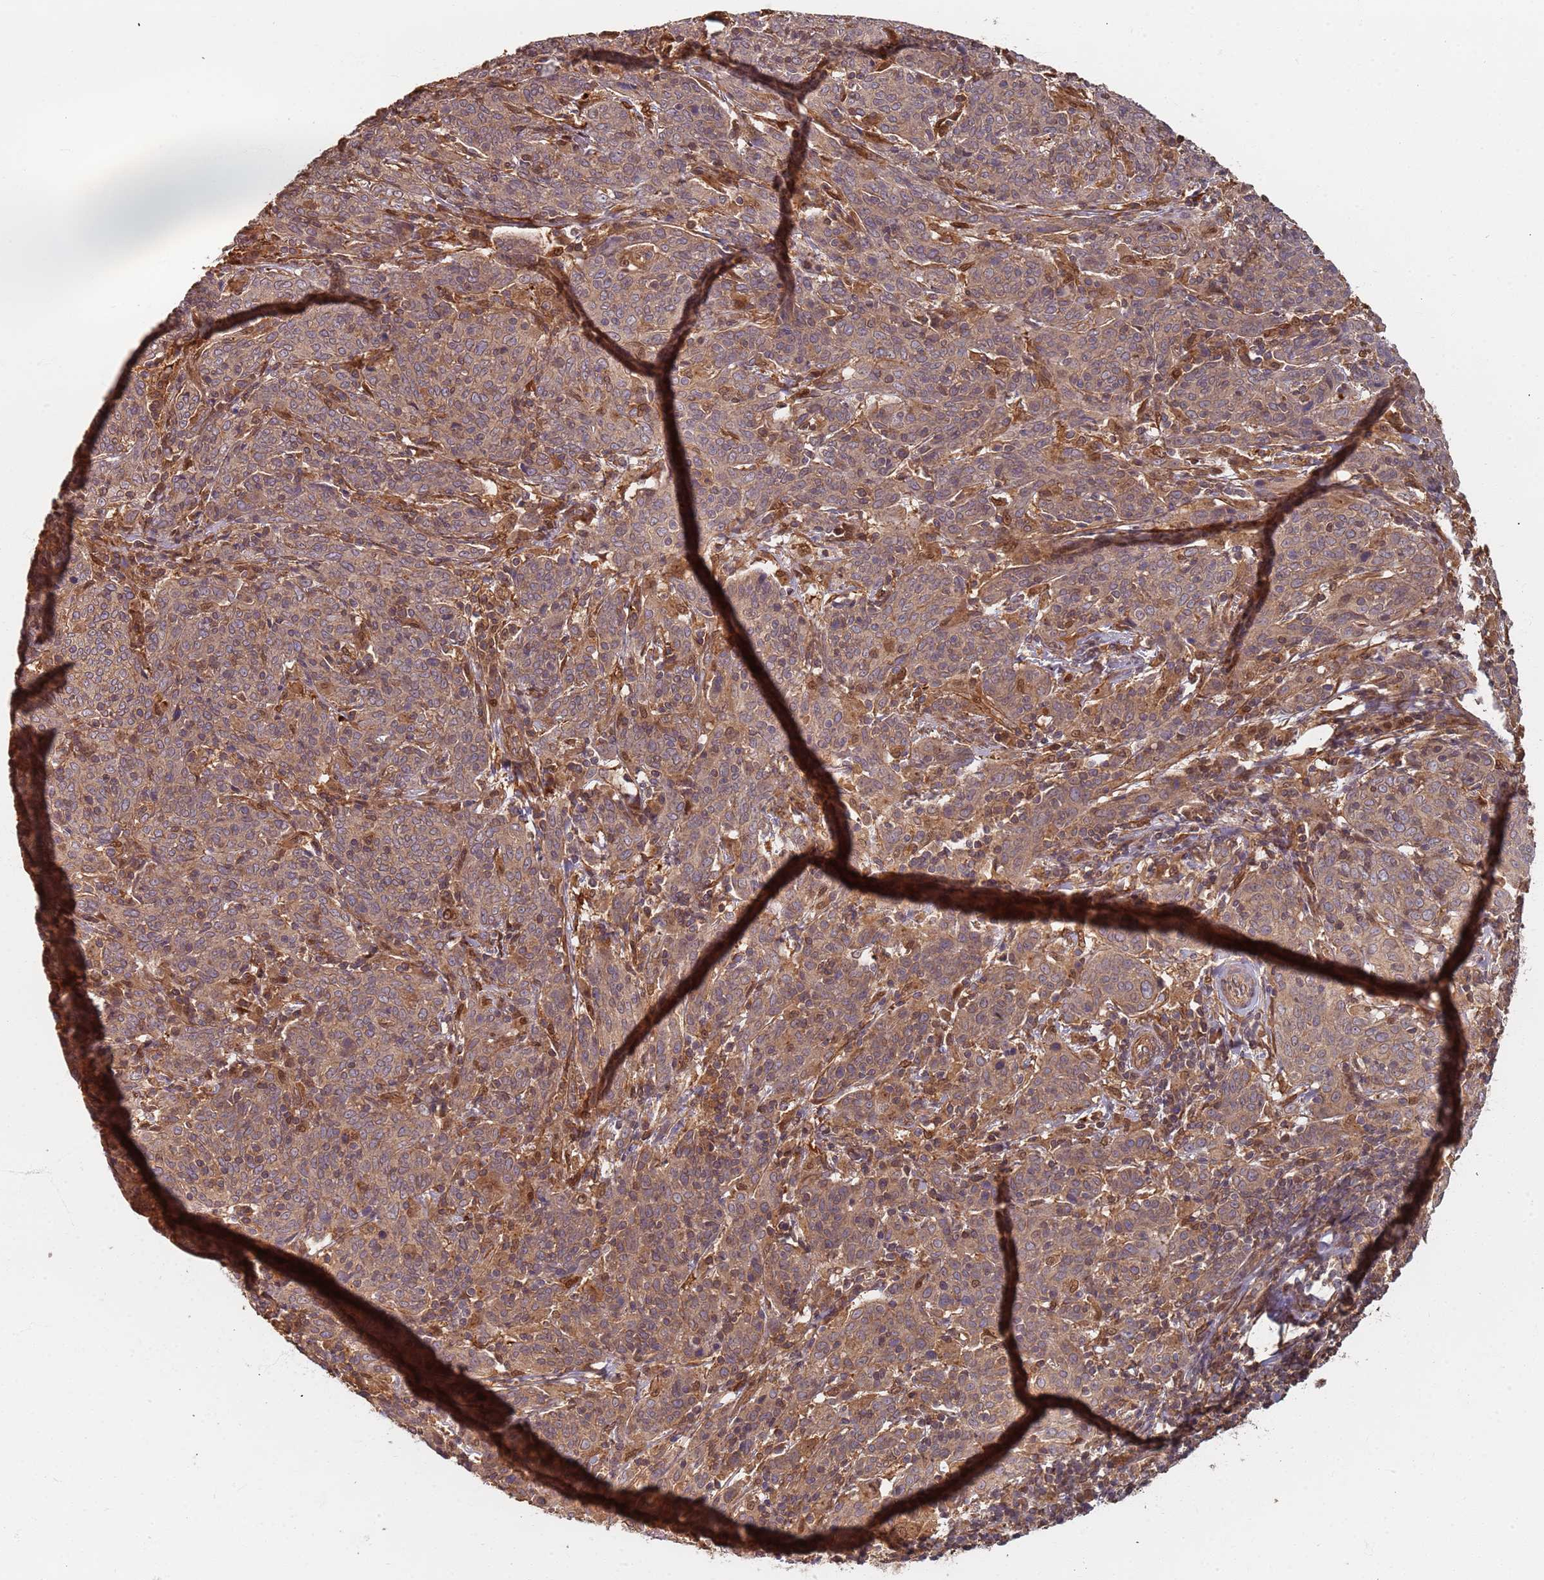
{"staining": {"intensity": "weak", "quantity": "25%-75%", "location": "cytoplasmic/membranous"}, "tissue": "cervical cancer", "cell_type": "Tumor cells", "image_type": "cancer", "snomed": [{"axis": "morphology", "description": "Squamous cell carcinoma, NOS"}, {"axis": "topography", "description": "Cervix"}], "caption": "This micrograph displays cervical cancer stained with immunohistochemistry (IHC) to label a protein in brown. The cytoplasmic/membranous of tumor cells show weak positivity for the protein. Nuclei are counter-stained blue.", "gene": "SDCCAG8", "patient": {"sex": "female", "age": 67}}